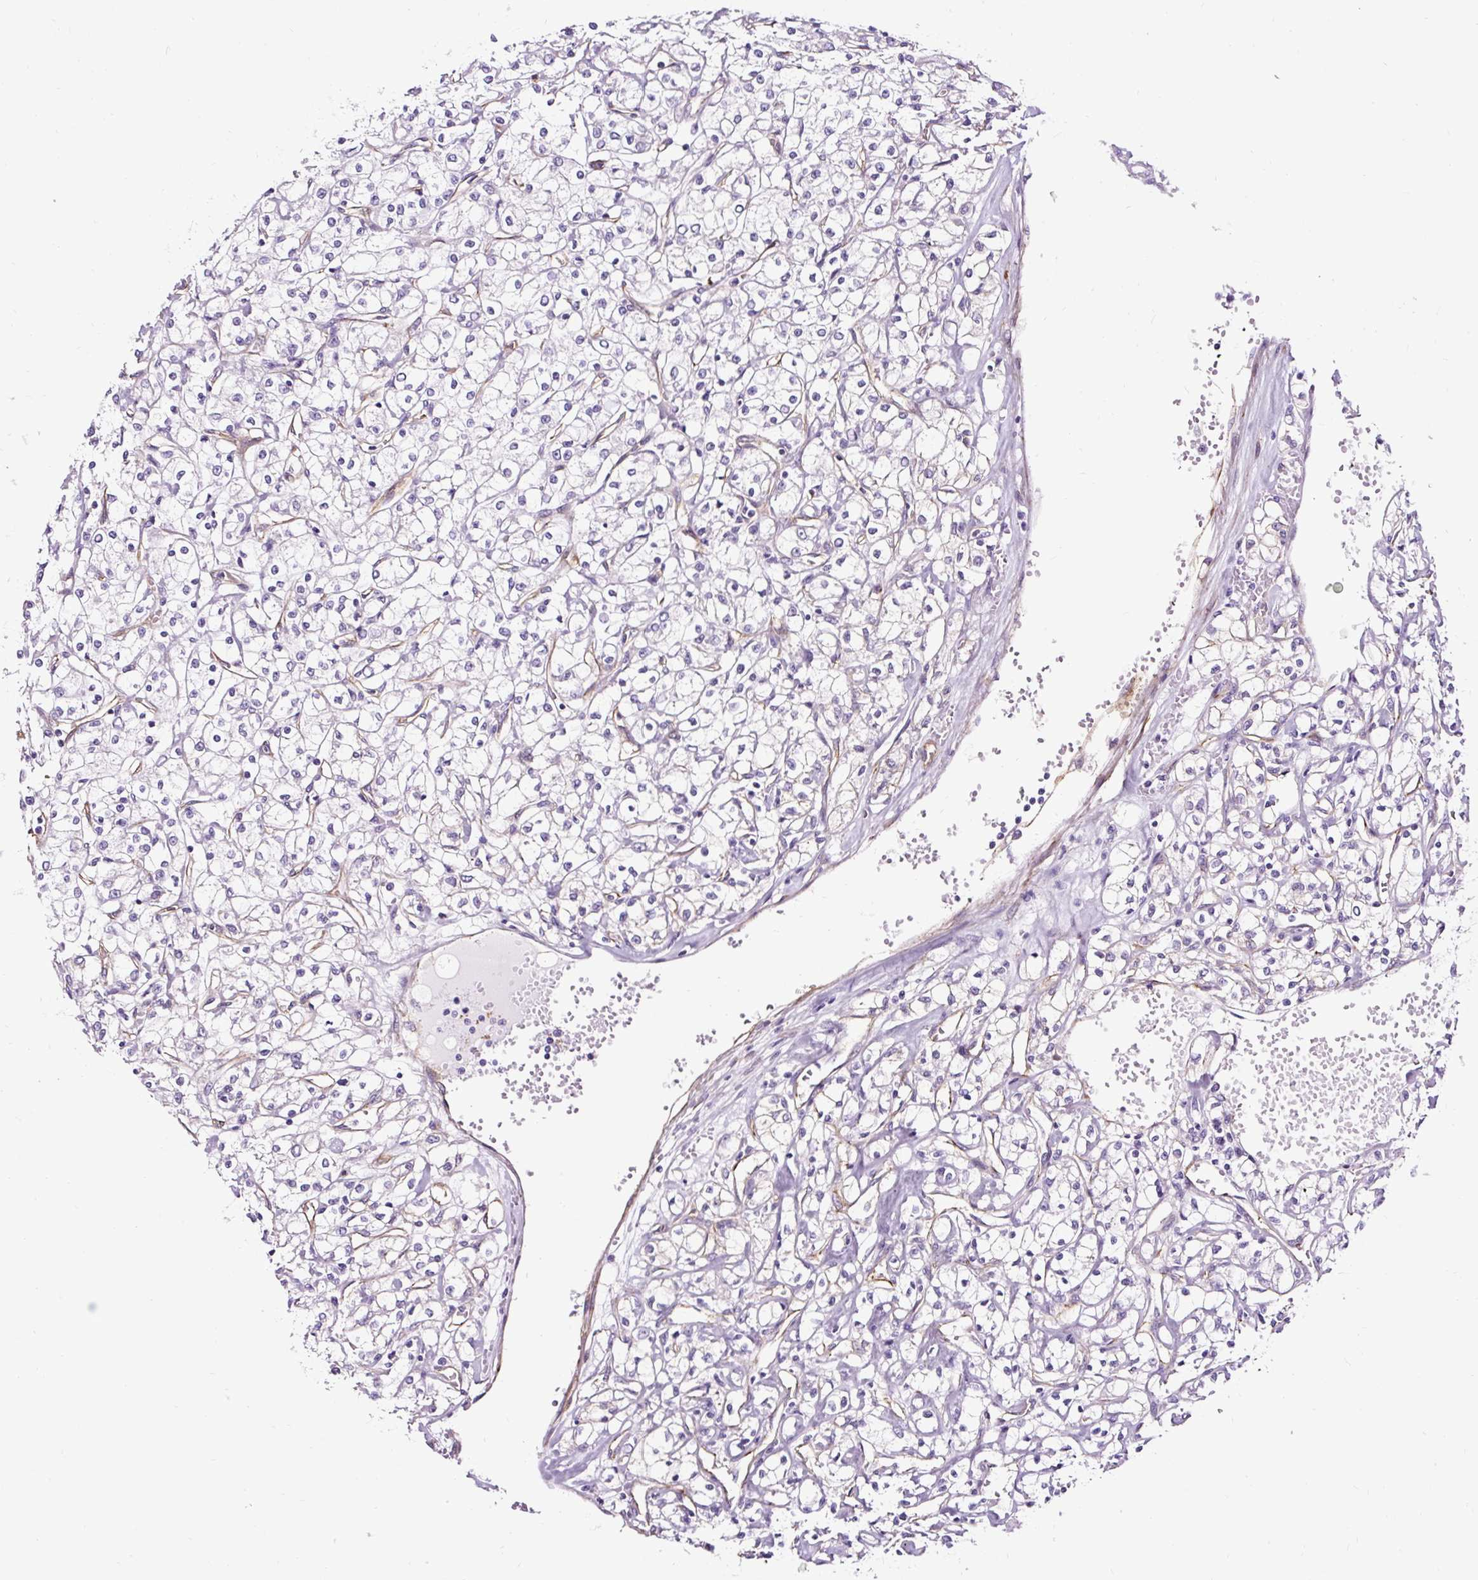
{"staining": {"intensity": "negative", "quantity": "none", "location": "none"}, "tissue": "renal cancer", "cell_type": "Tumor cells", "image_type": "cancer", "snomed": [{"axis": "morphology", "description": "Adenocarcinoma, NOS"}, {"axis": "topography", "description": "Kidney"}], "caption": "High magnification brightfield microscopy of adenocarcinoma (renal) stained with DAB (brown) and counterstained with hematoxylin (blue): tumor cells show no significant positivity.", "gene": "SLC7A8", "patient": {"sex": "female", "age": 59}}